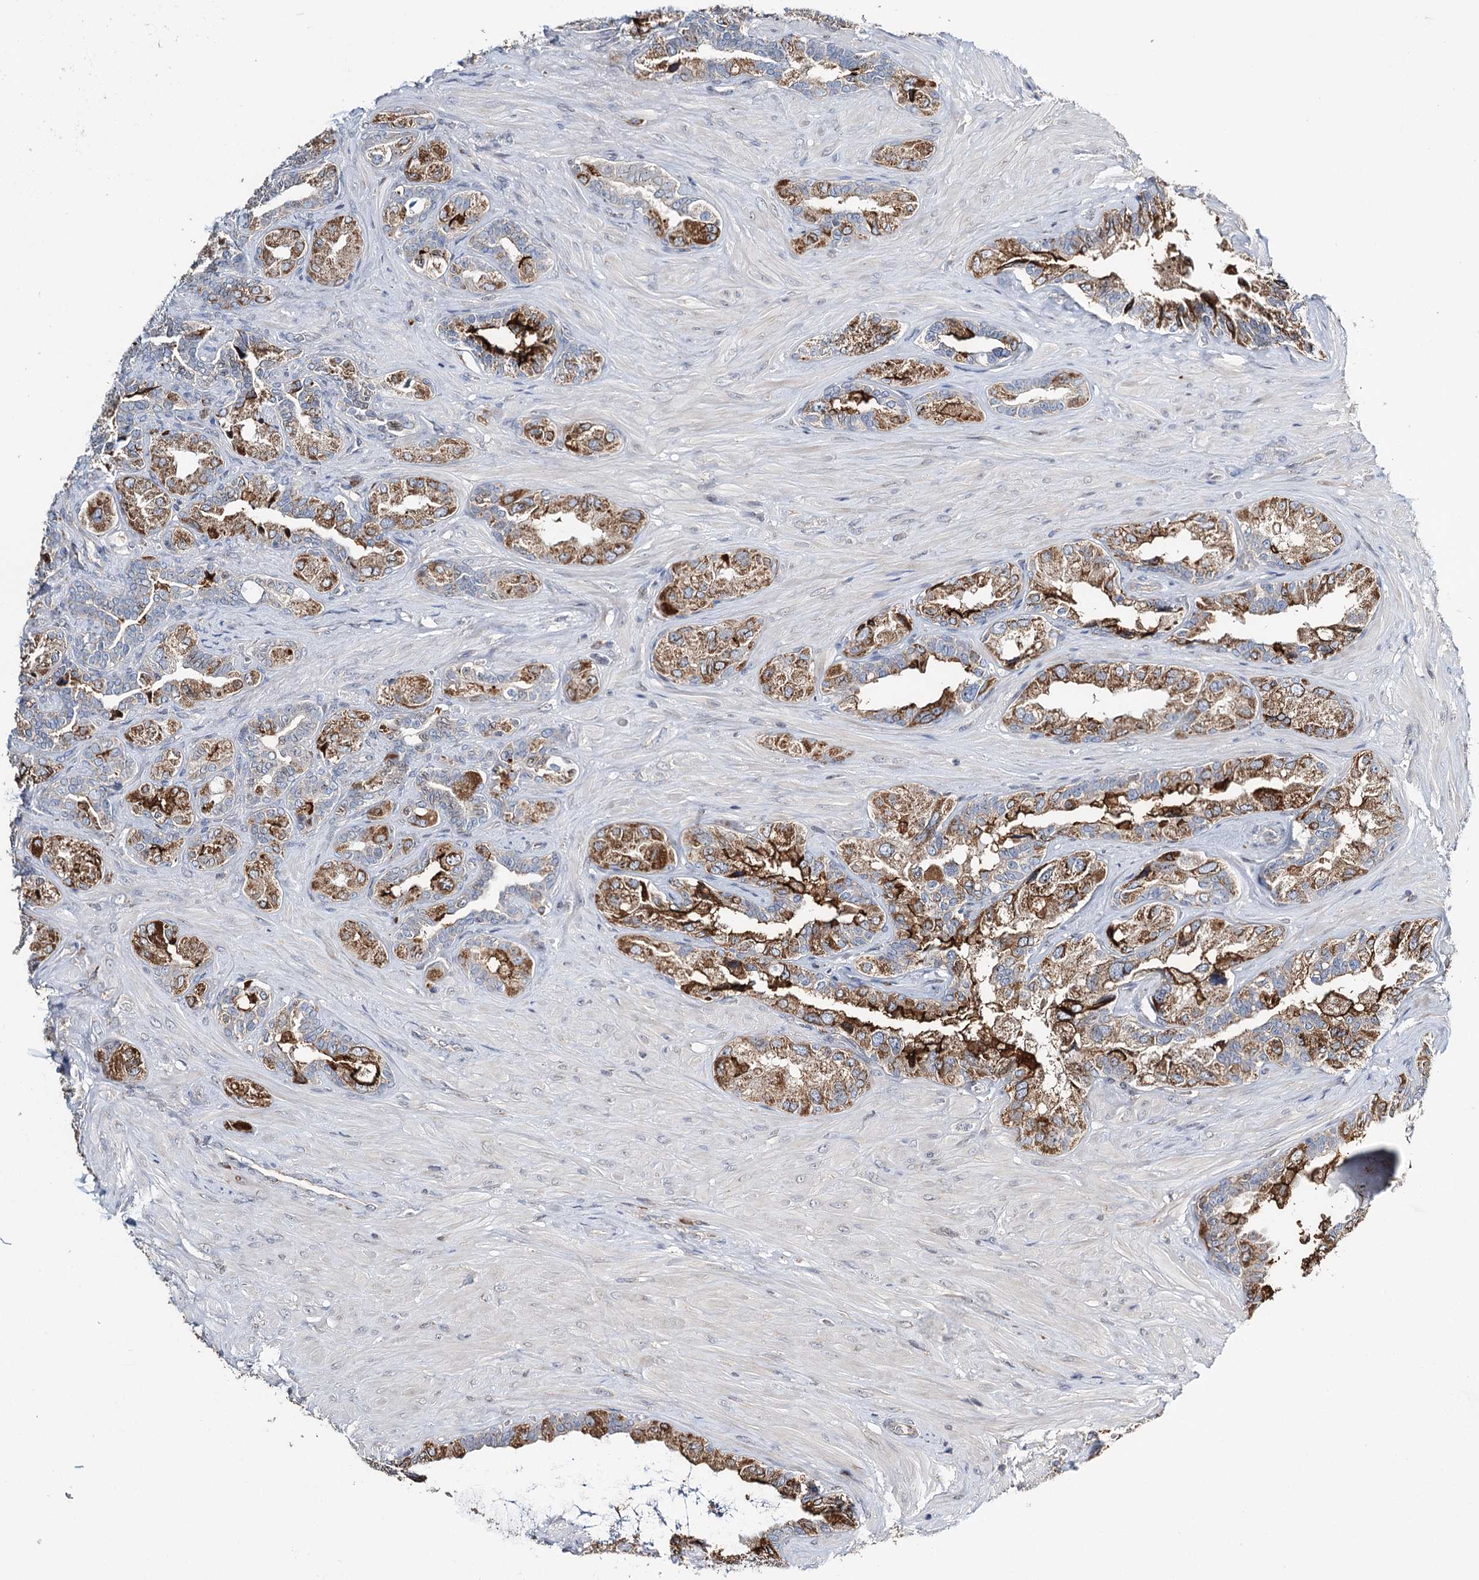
{"staining": {"intensity": "strong", "quantity": "25%-75%", "location": "cytoplasmic/membranous"}, "tissue": "seminal vesicle", "cell_type": "Glandular cells", "image_type": "normal", "snomed": [{"axis": "morphology", "description": "Normal tissue, NOS"}, {"axis": "topography", "description": "Seminal veicle"}, {"axis": "topography", "description": "Peripheral nerve tissue"}], "caption": "Strong cytoplasmic/membranous positivity for a protein is appreciated in approximately 25%-75% of glandular cells of normal seminal vesicle using immunohistochemistry (IHC).", "gene": "CFAP46", "patient": {"sex": "male", "age": 67}}